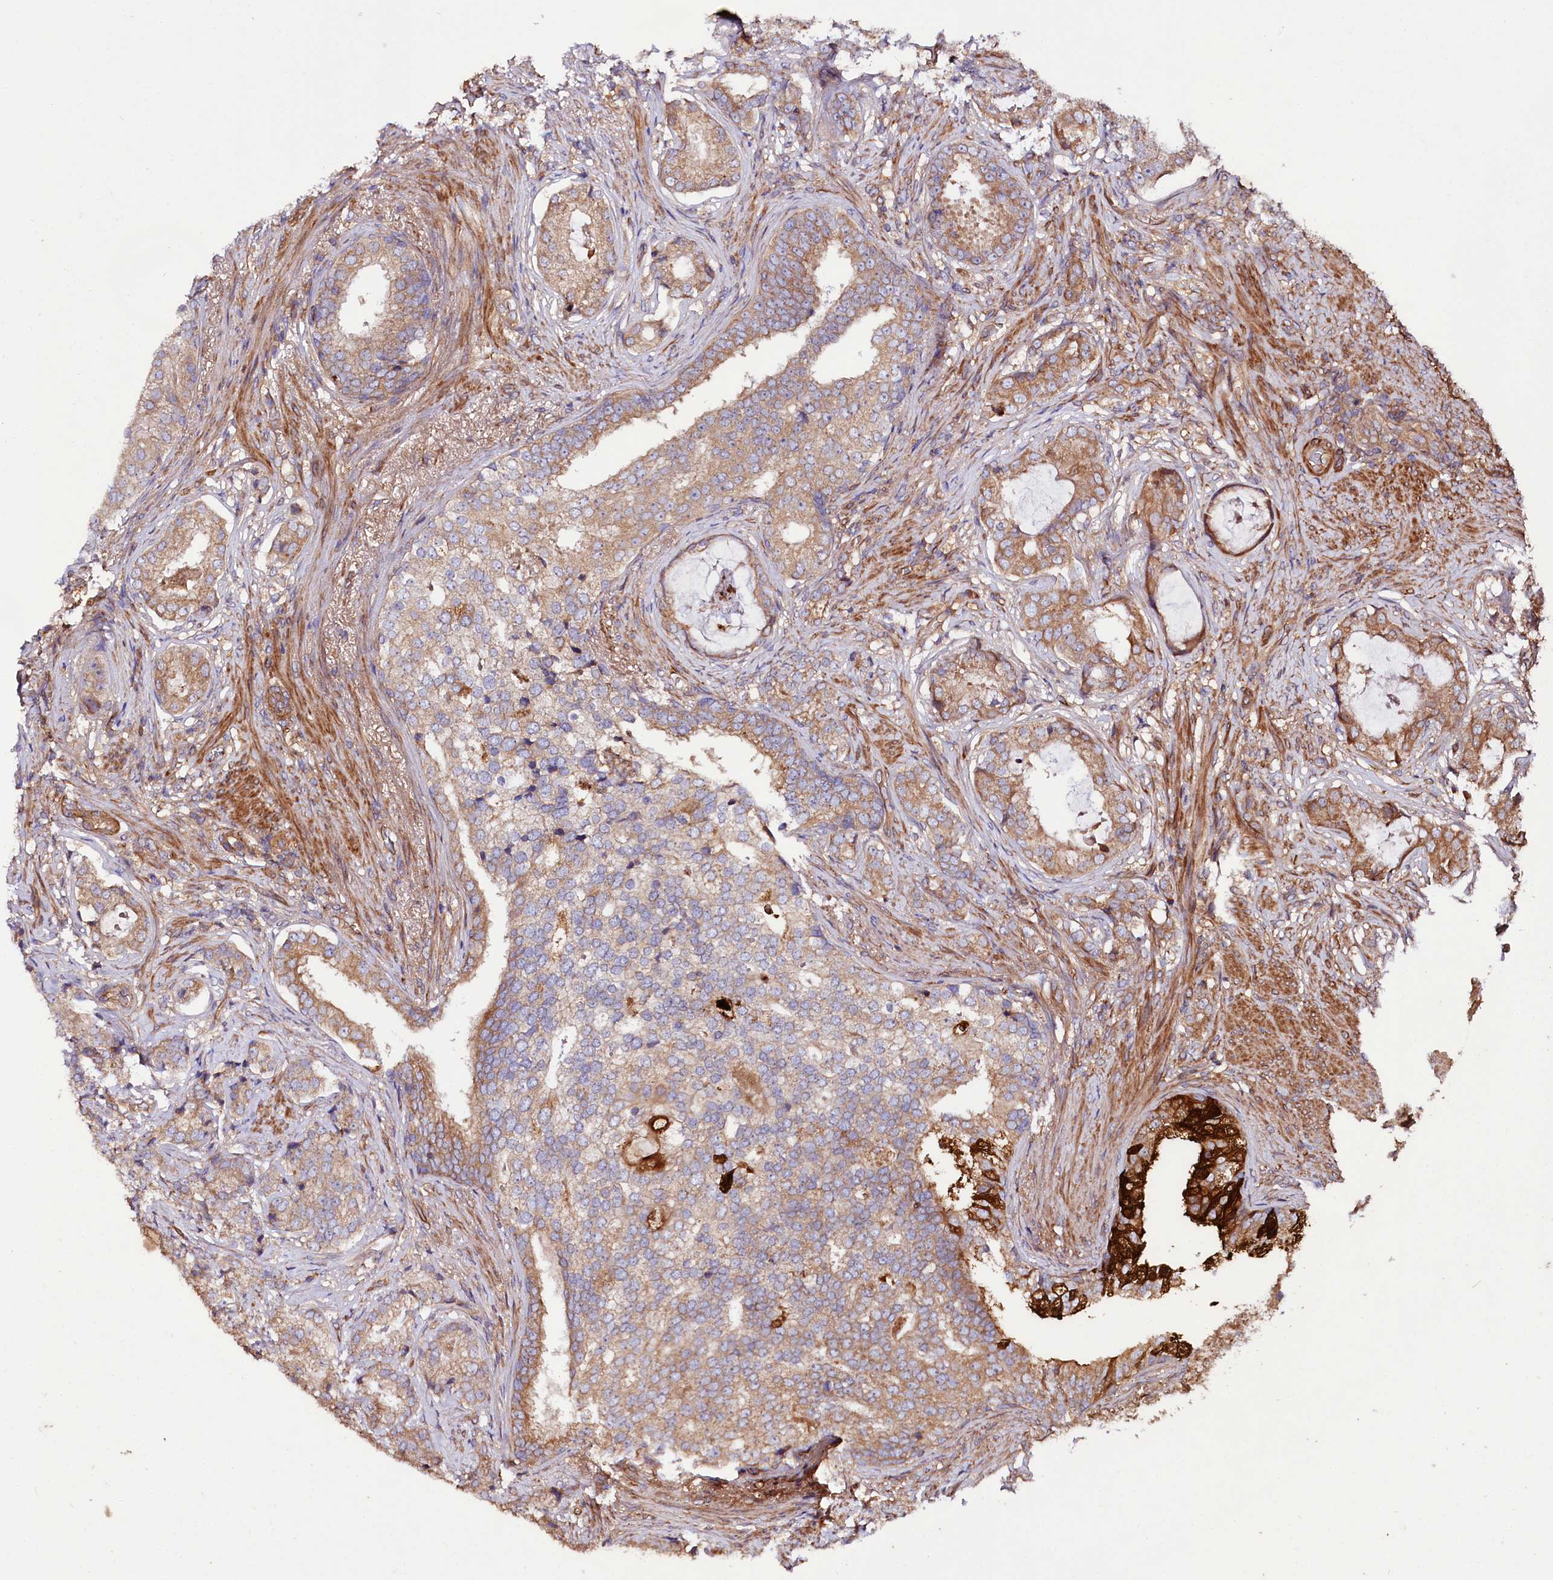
{"staining": {"intensity": "moderate", "quantity": ">75%", "location": "cytoplasmic/membranous"}, "tissue": "prostate cancer", "cell_type": "Tumor cells", "image_type": "cancer", "snomed": [{"axis": "morphology", "description": "Adenocarcinoma, Low grade"}, {"axis": "topography", "description": "Prostate"}], "caption": "Tumor cells show moderate cytoplasmic/membranous expression in about >75% of cells in prostate cancer.", "gene": "CEP295", "patient": {"sex": "male", "age": 71}}